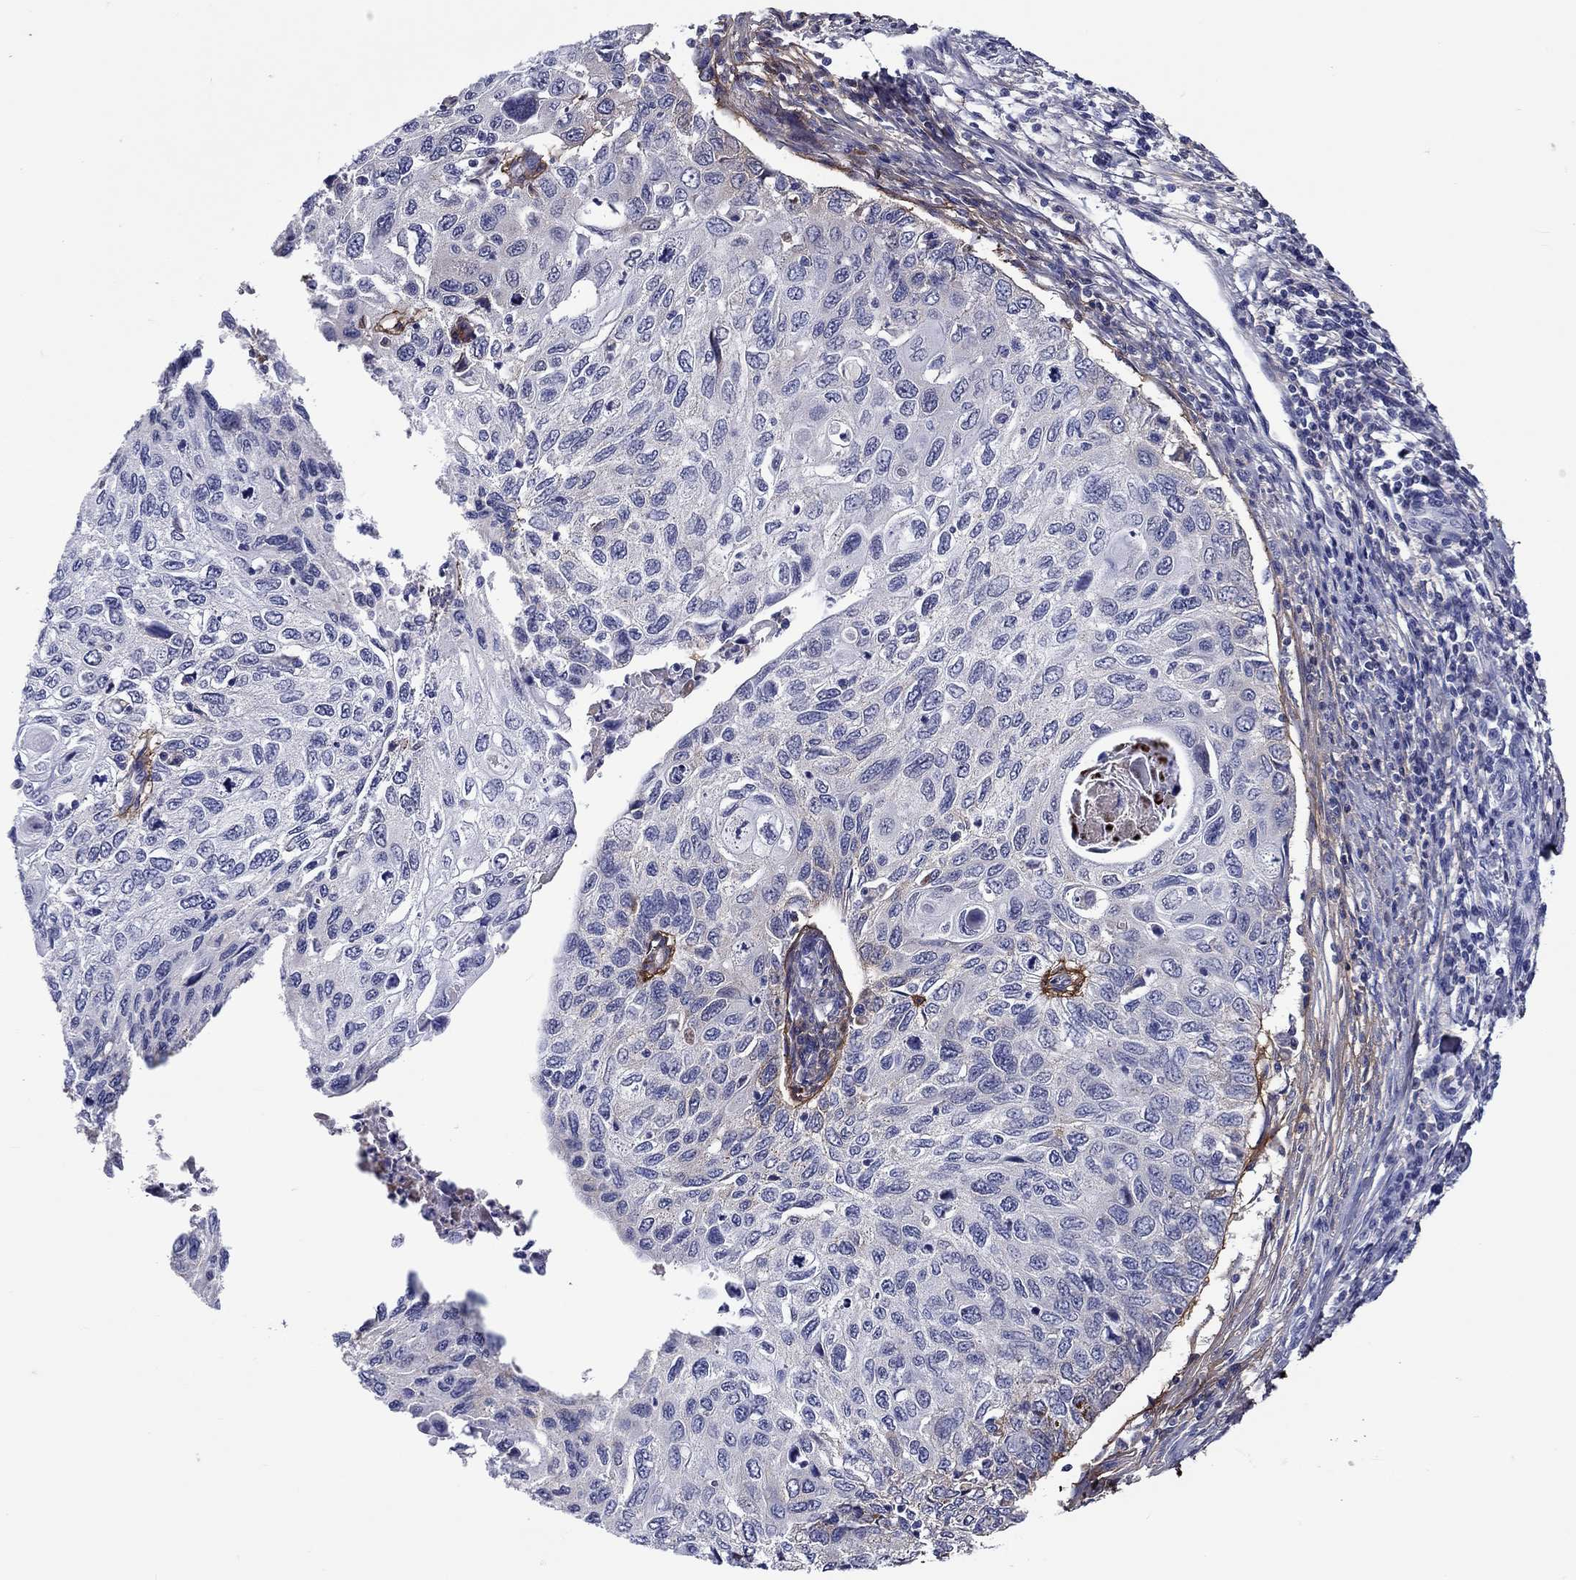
{"staining": {"intensity": "negative", "quantity": "none", "location": "none"}, "tissue": "cervical cancer", "cell_type": "Tumor cells", "image_type": "cancer", "snomed": [{"axis": "morphology", "description": "Squamous cell carcinoma, NOS"}, {"axis": "topography", "description": "Cervix"}], "caption": "Tumor cells are negative for brown protein staining in cervical cancer (squamous cell carcinoma). Brightfield microscopy of IHC stained with DAB (3,3'-diaminobenzidine) (brown) and hematoxylin (blue), captured at high magnification.", "gene": "TGFBI", "patient": {"sex": "female", "age": 70}}